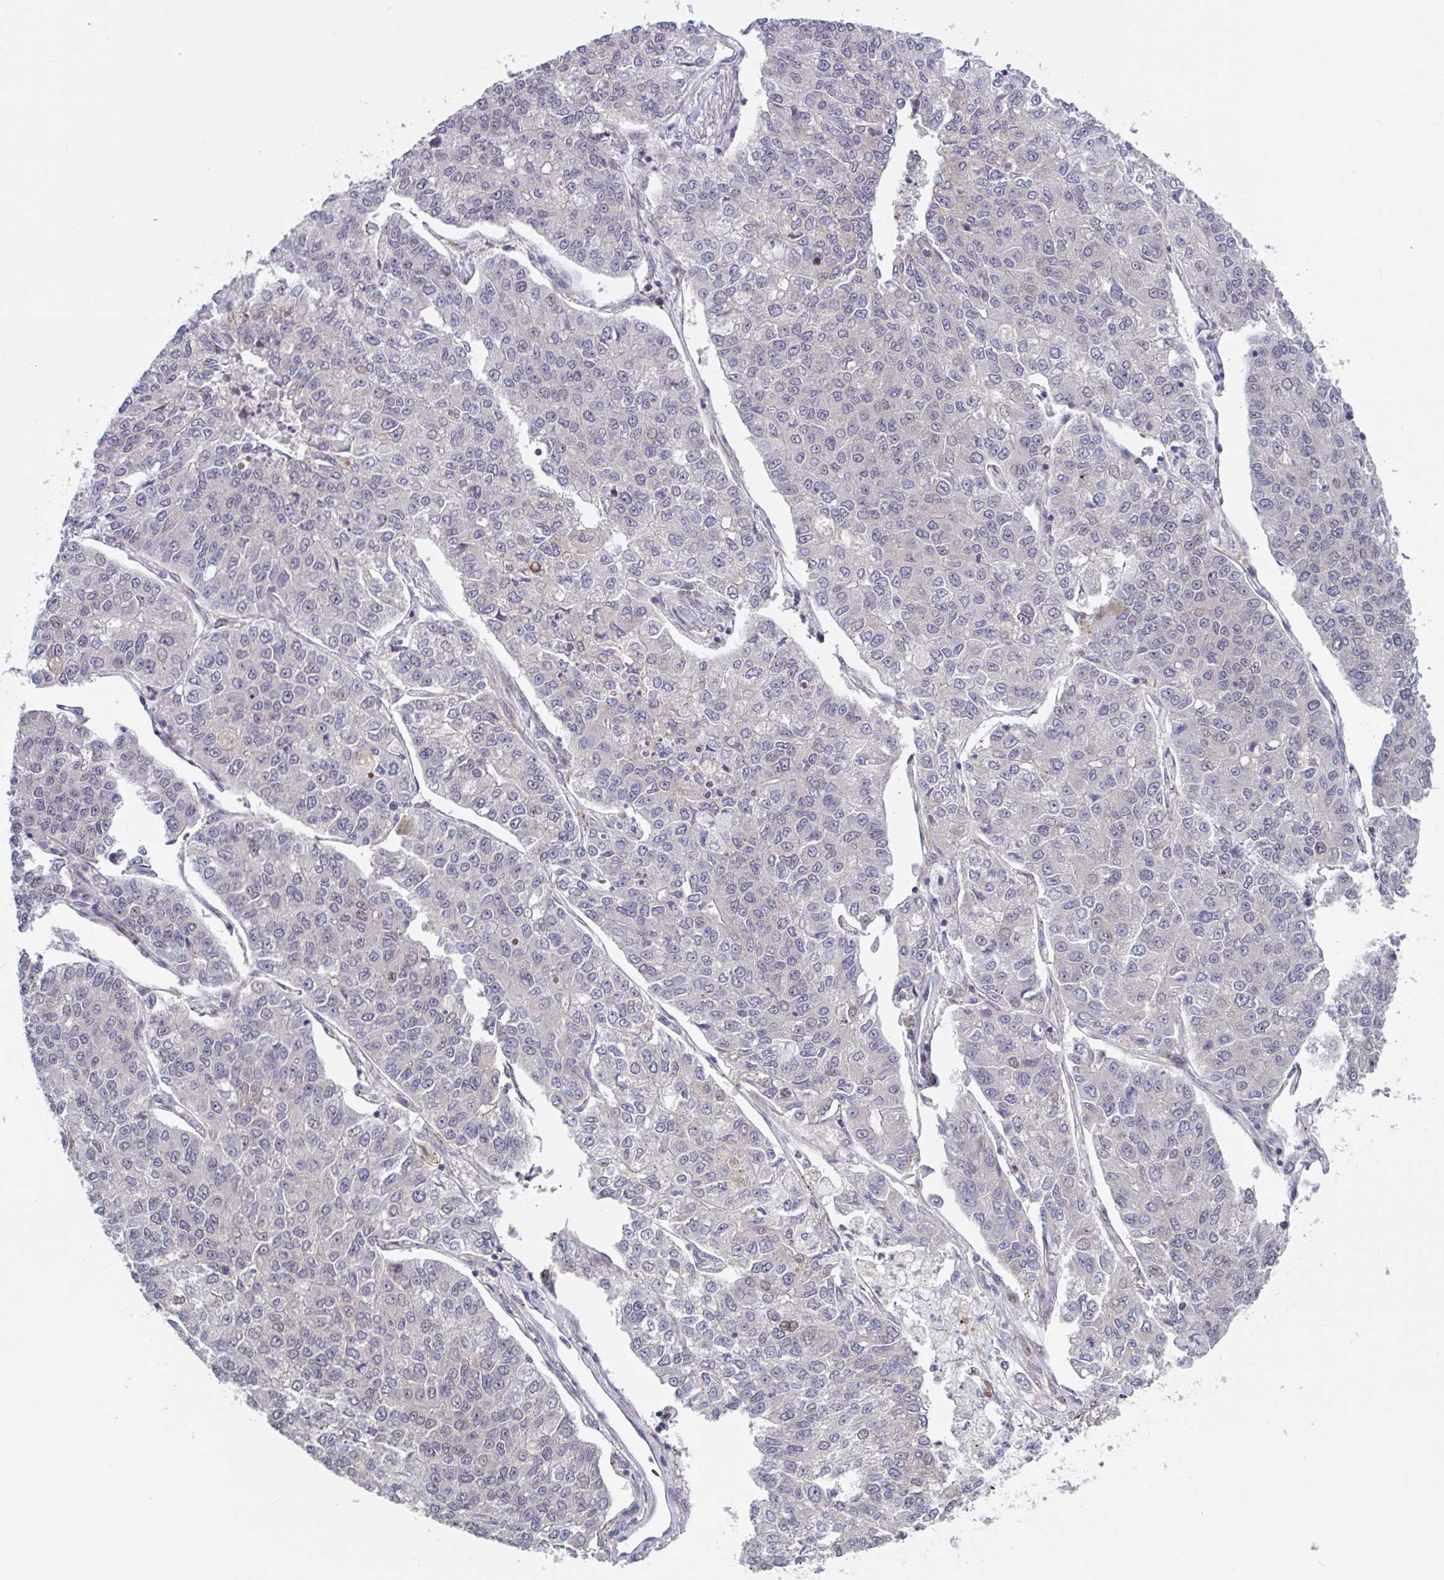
{"staining": {"intensity": "negative", "quantity": "none", "location": "none"}, "tissue": "lung cancer", "cell_type": "Tumor cells", "image_type": "cancer", "snomed": [{"axis": "morphology", "description": "Adenocarcinoma, NOS"}, {"axis": "topography", "description": "Lung"}], "caption": "A histopathology image of lung cancer (adenocarcinoma) stained for a protein demonstrates no brown staining in tumor cells. (IHC, brightfield microscopy, high magnification).", "gene": "RBM18", "patient": {"sex": "male", "age": 49}}